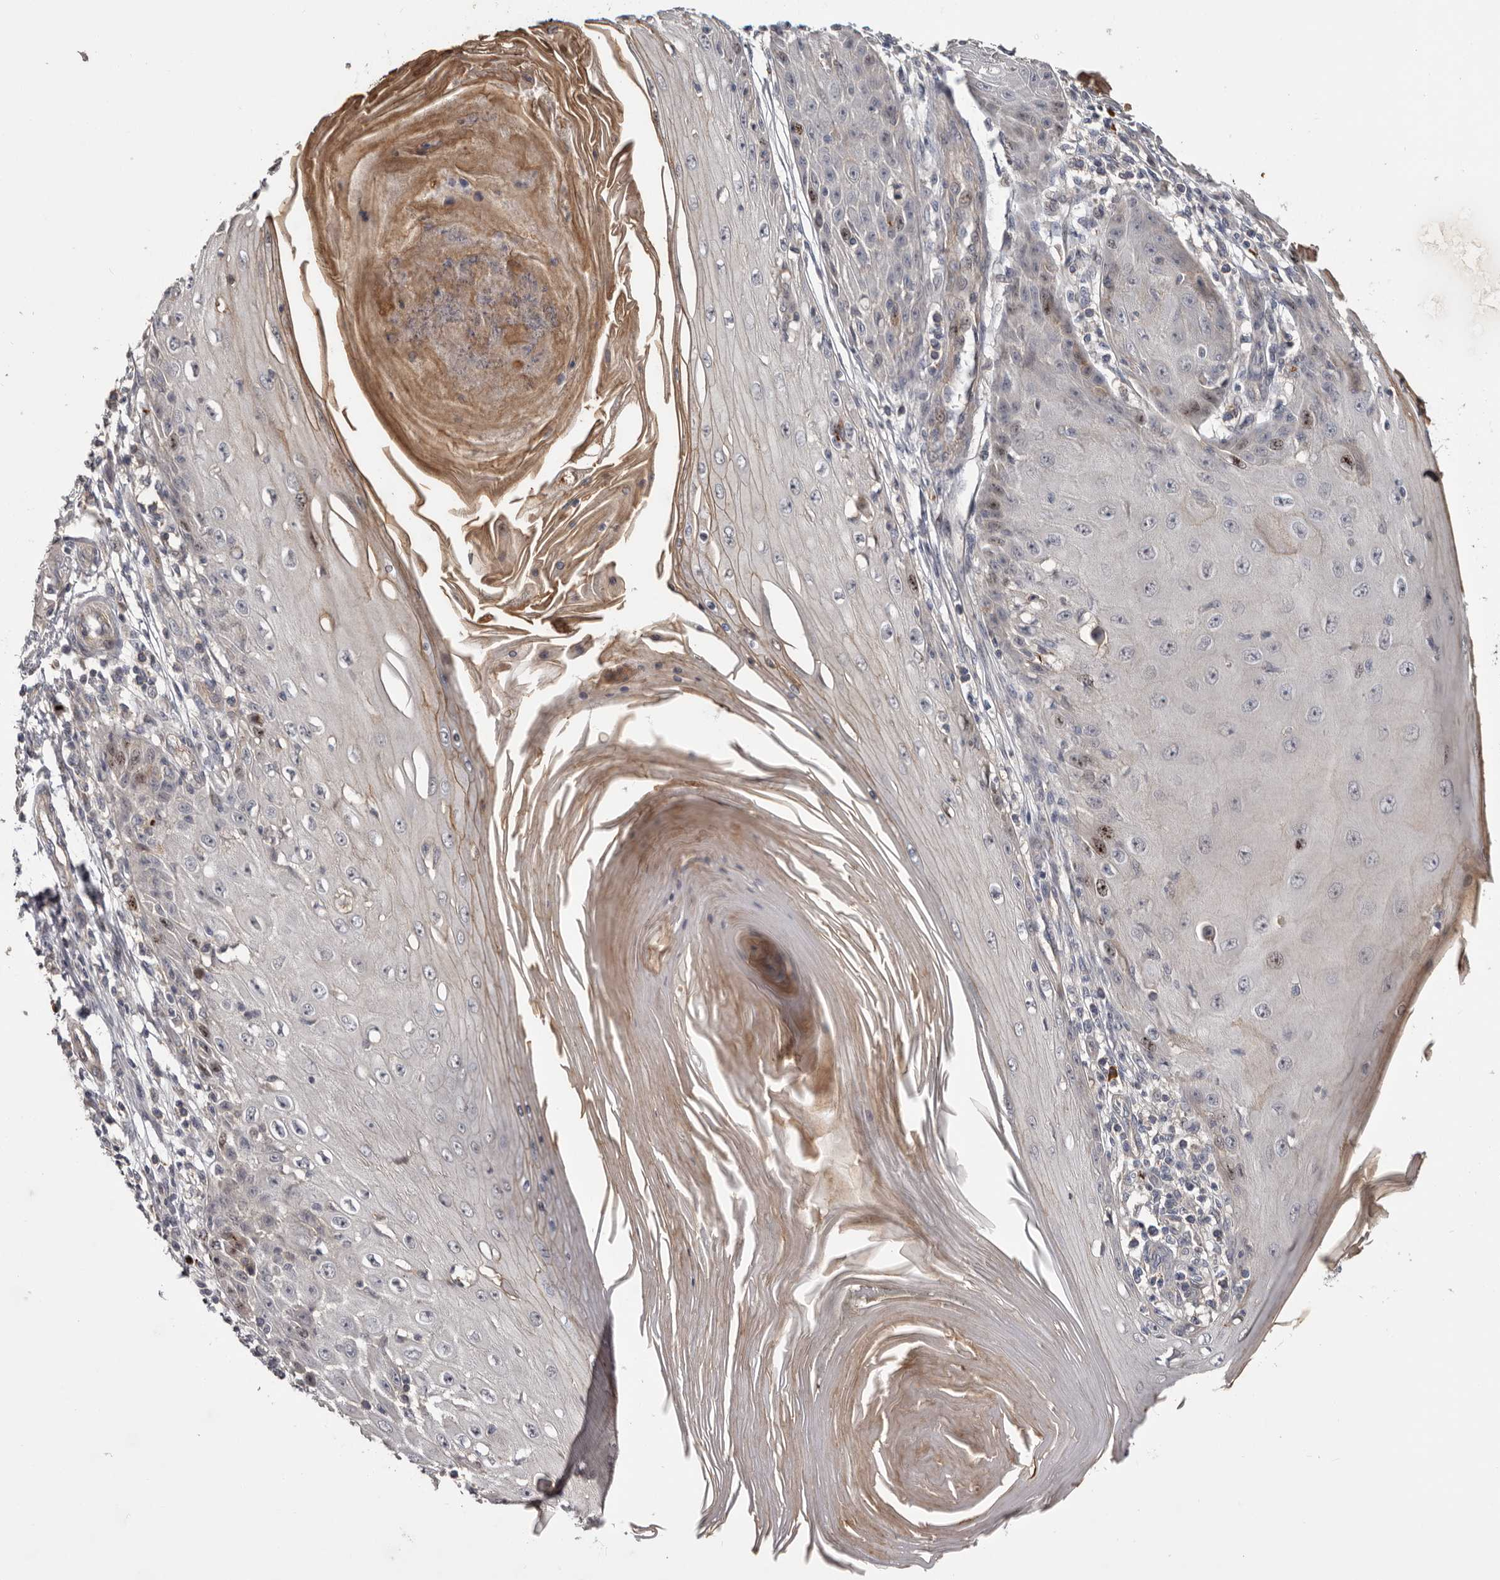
{"staining": {"intensity": "strong", "quantity": "<25%", "location": "nuclear"}, "tissue": "skin cancer", "cell_type": "Tumor cells", "image_type": "cancer", "snomed": [{"axis": "morphology", "description": "Squamous cell carcinoma, NOS"}, {"axis": "topography", "description": "Skin"}], "caption": "High-magnification brightfield microscopy of squamous cell carcinoma (skin) stained with DAB (3,3'-diaminobenzidine) (brown) and counterstained with hematoxylin (blue). tumor cells exhibit strong nuclear staining is seen in approximately<25% of cells.", "gene": "CDCA8", "patient": {"sex": "female", "age": 73}}